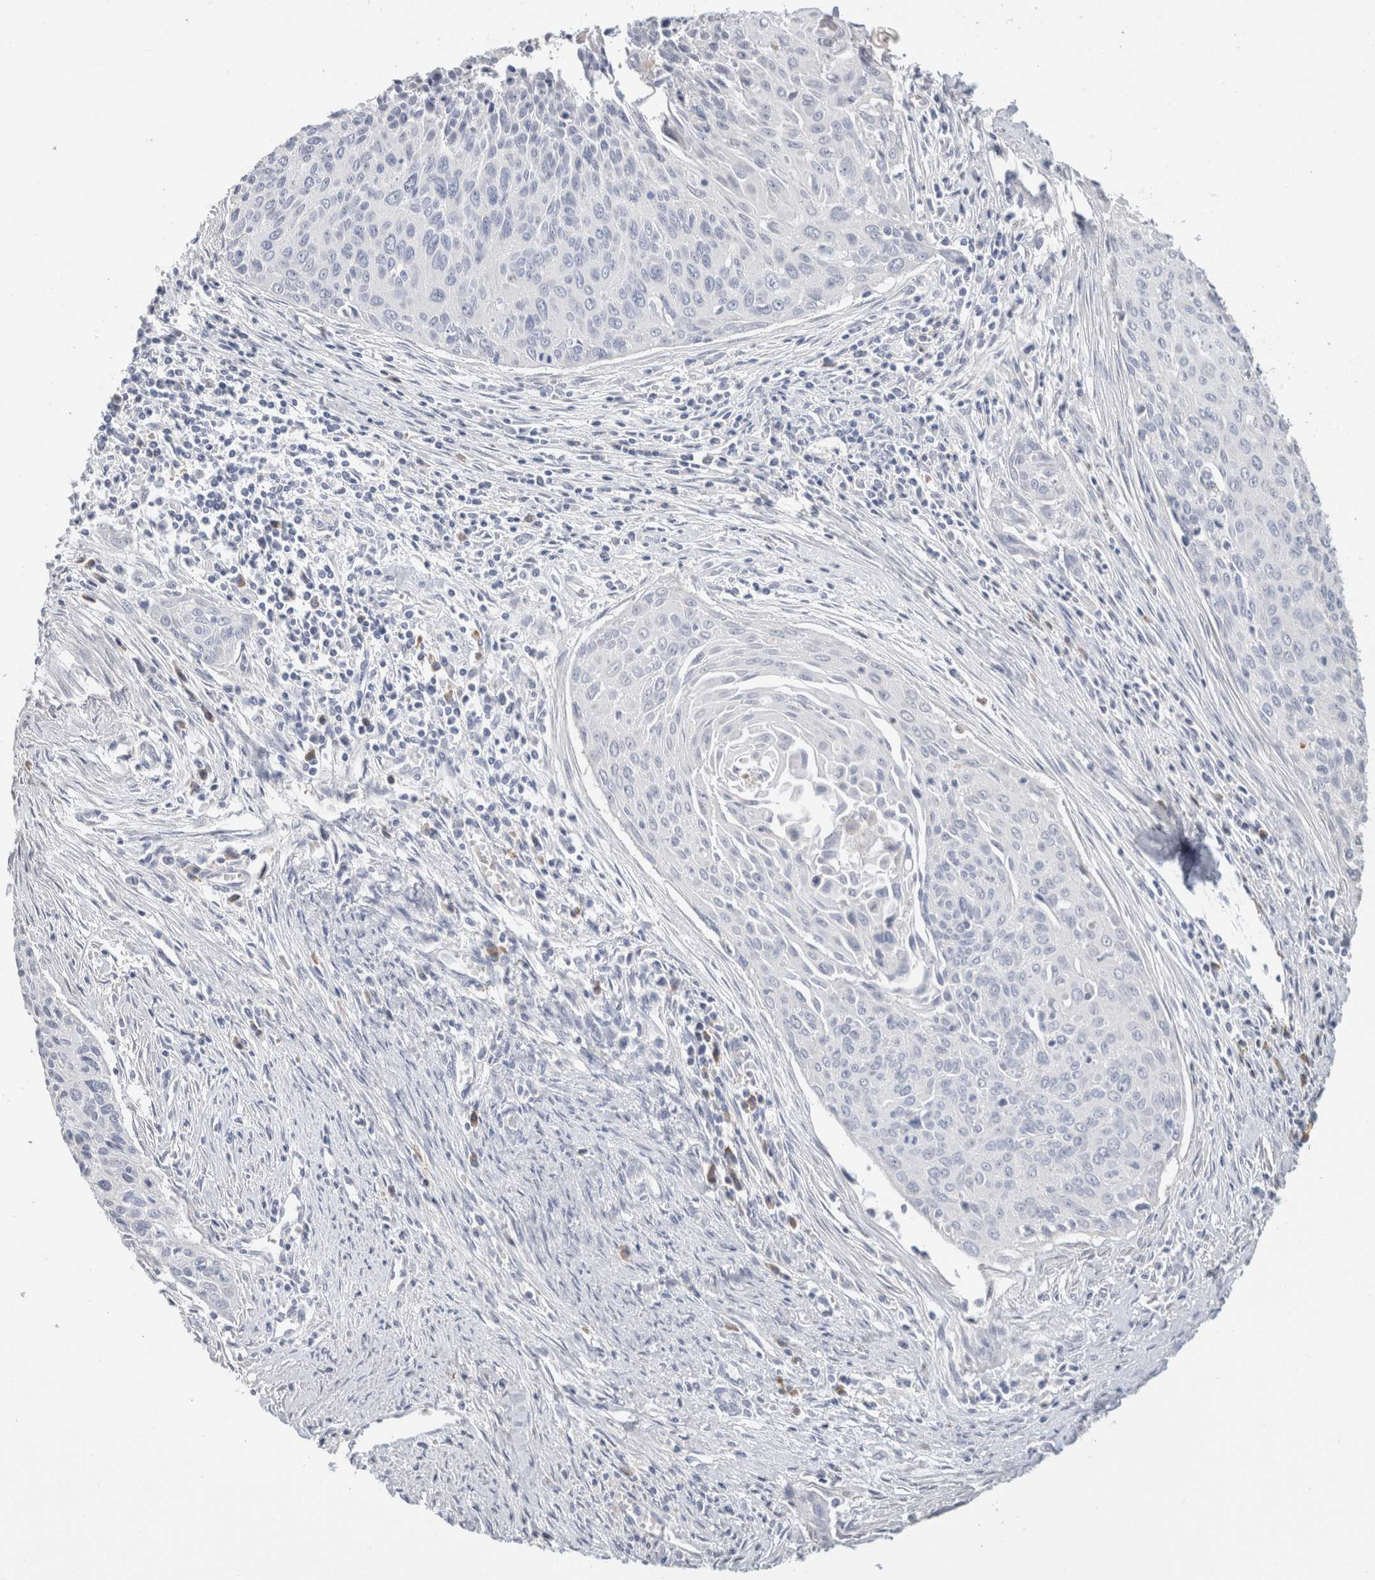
{"staining": {"intensity": "negative", "quantity": "none", "location": "none"}, "tissue": "cervical cancer", "cell_type": "Tumor cells", "image_type": "cancer", "snomed": [{"axis": "morphology", "description": "Squamous cell carcinoma, NOS"}, {"axis": "topography", "description": "Cervix"}], "caption": "Micrograph shows no protein staining in tumor cells of squamous cell carcinoma (cervical) tissue.", "gene": "SCGB1A1", "patient": {"sex": "female", "age": 55}}